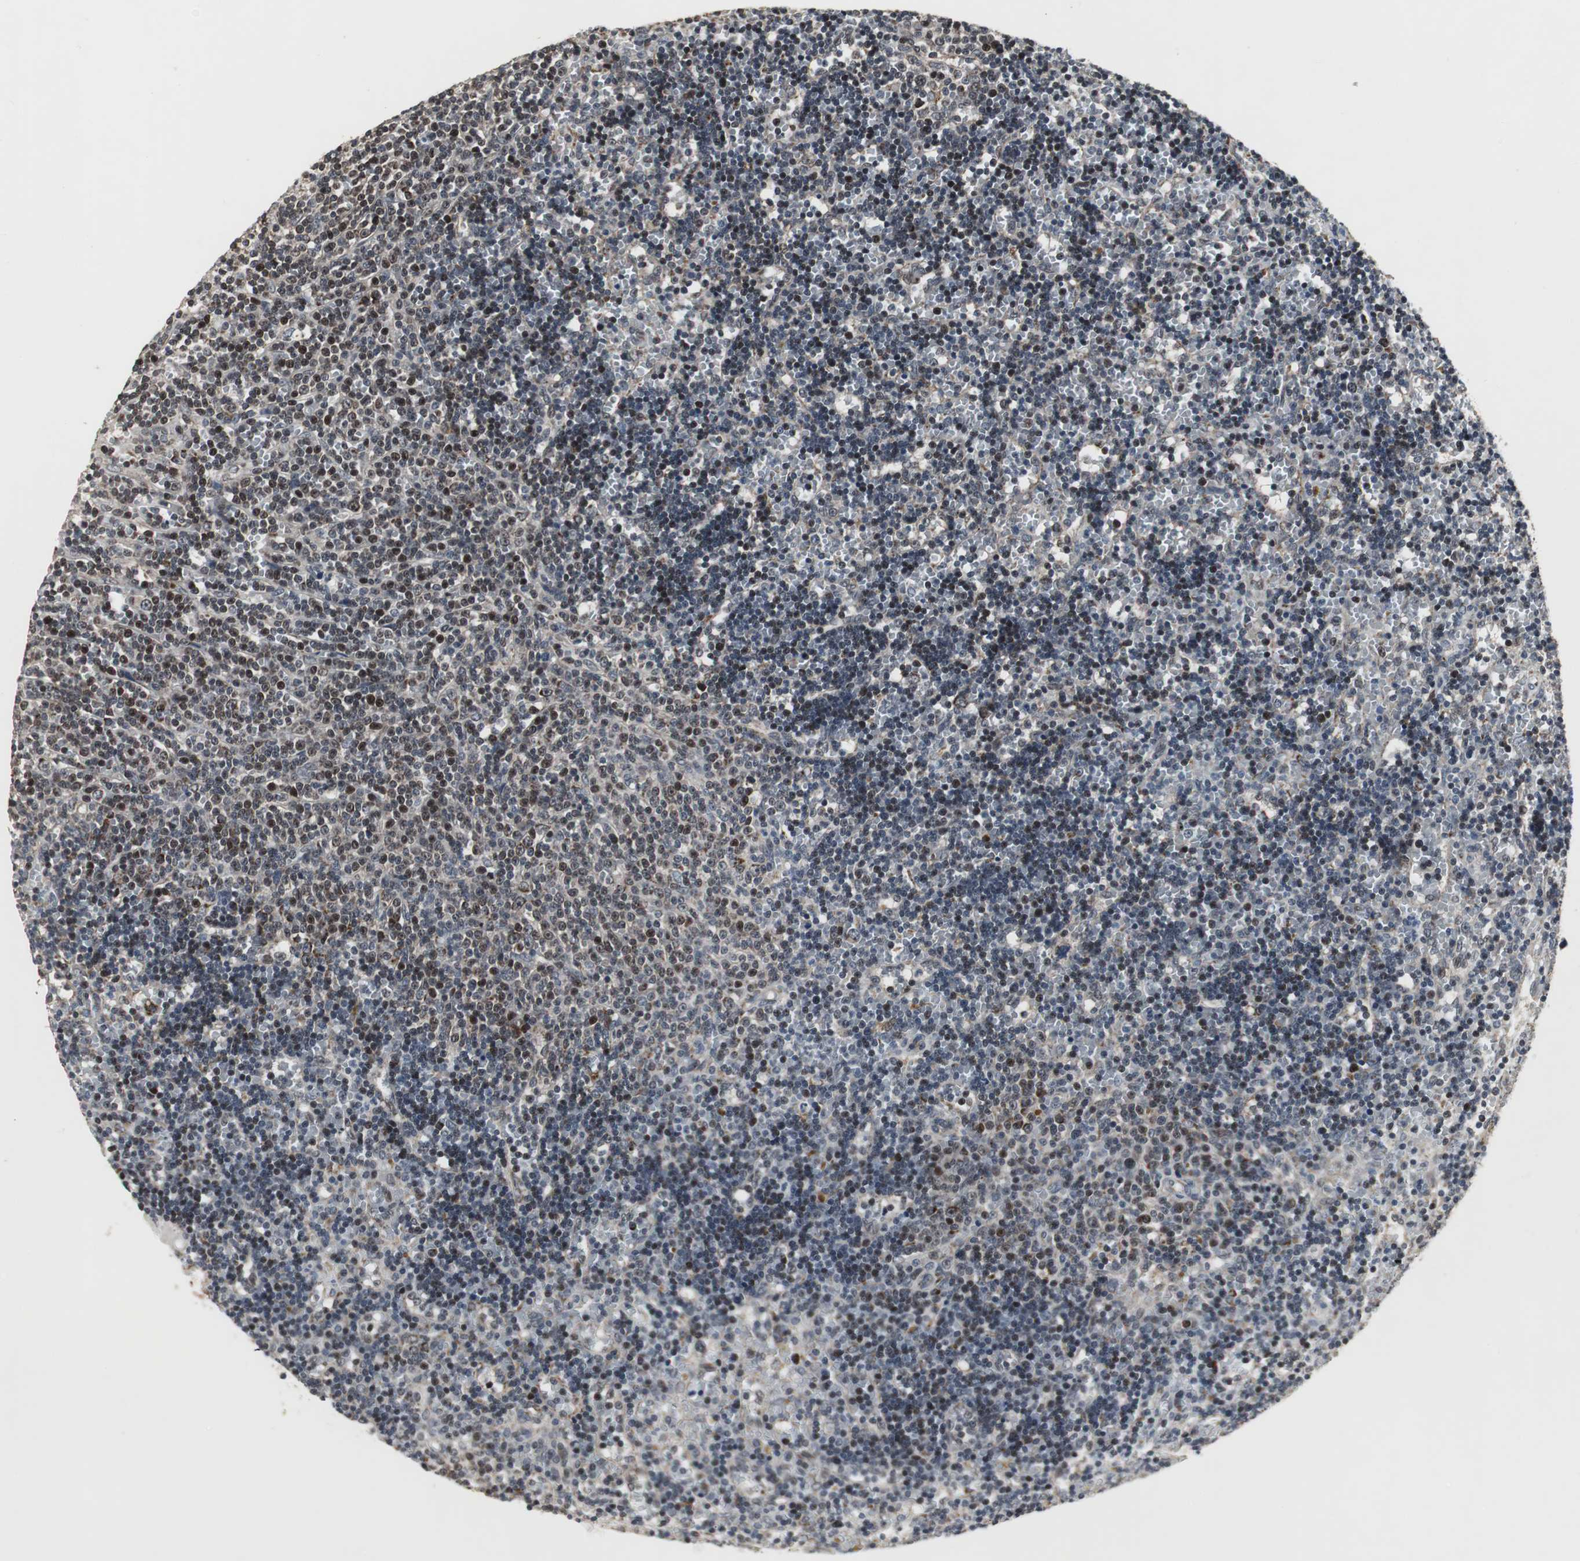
{"staining": {"intensity": "moderate", "quantity": "25%-75%", "location": "nuclear"}, "tissue": "lymphoma", "cell_type": "Tumor cells", "image_type": "cancer", "snomed": [{"axis": "morphology", "description": "Malignant lymphoma, non-Hodgkin's type, Low grade"}, {"axis": "topography", "description": "Spleen"}], "caption": "Immunohistochemical staining of human lymphoma exhibits moderate nuclear protein expression in approximately 25%-75% of tumor cells. The protein of interest is stained brown, and the nuclei are stained in blue (DAB (3,3'-diaminobenzidine) IHC with brightfield microscopy, high magnification).", "gene": "MRPL40", "patient": {"sex": "male", "age": 60}}